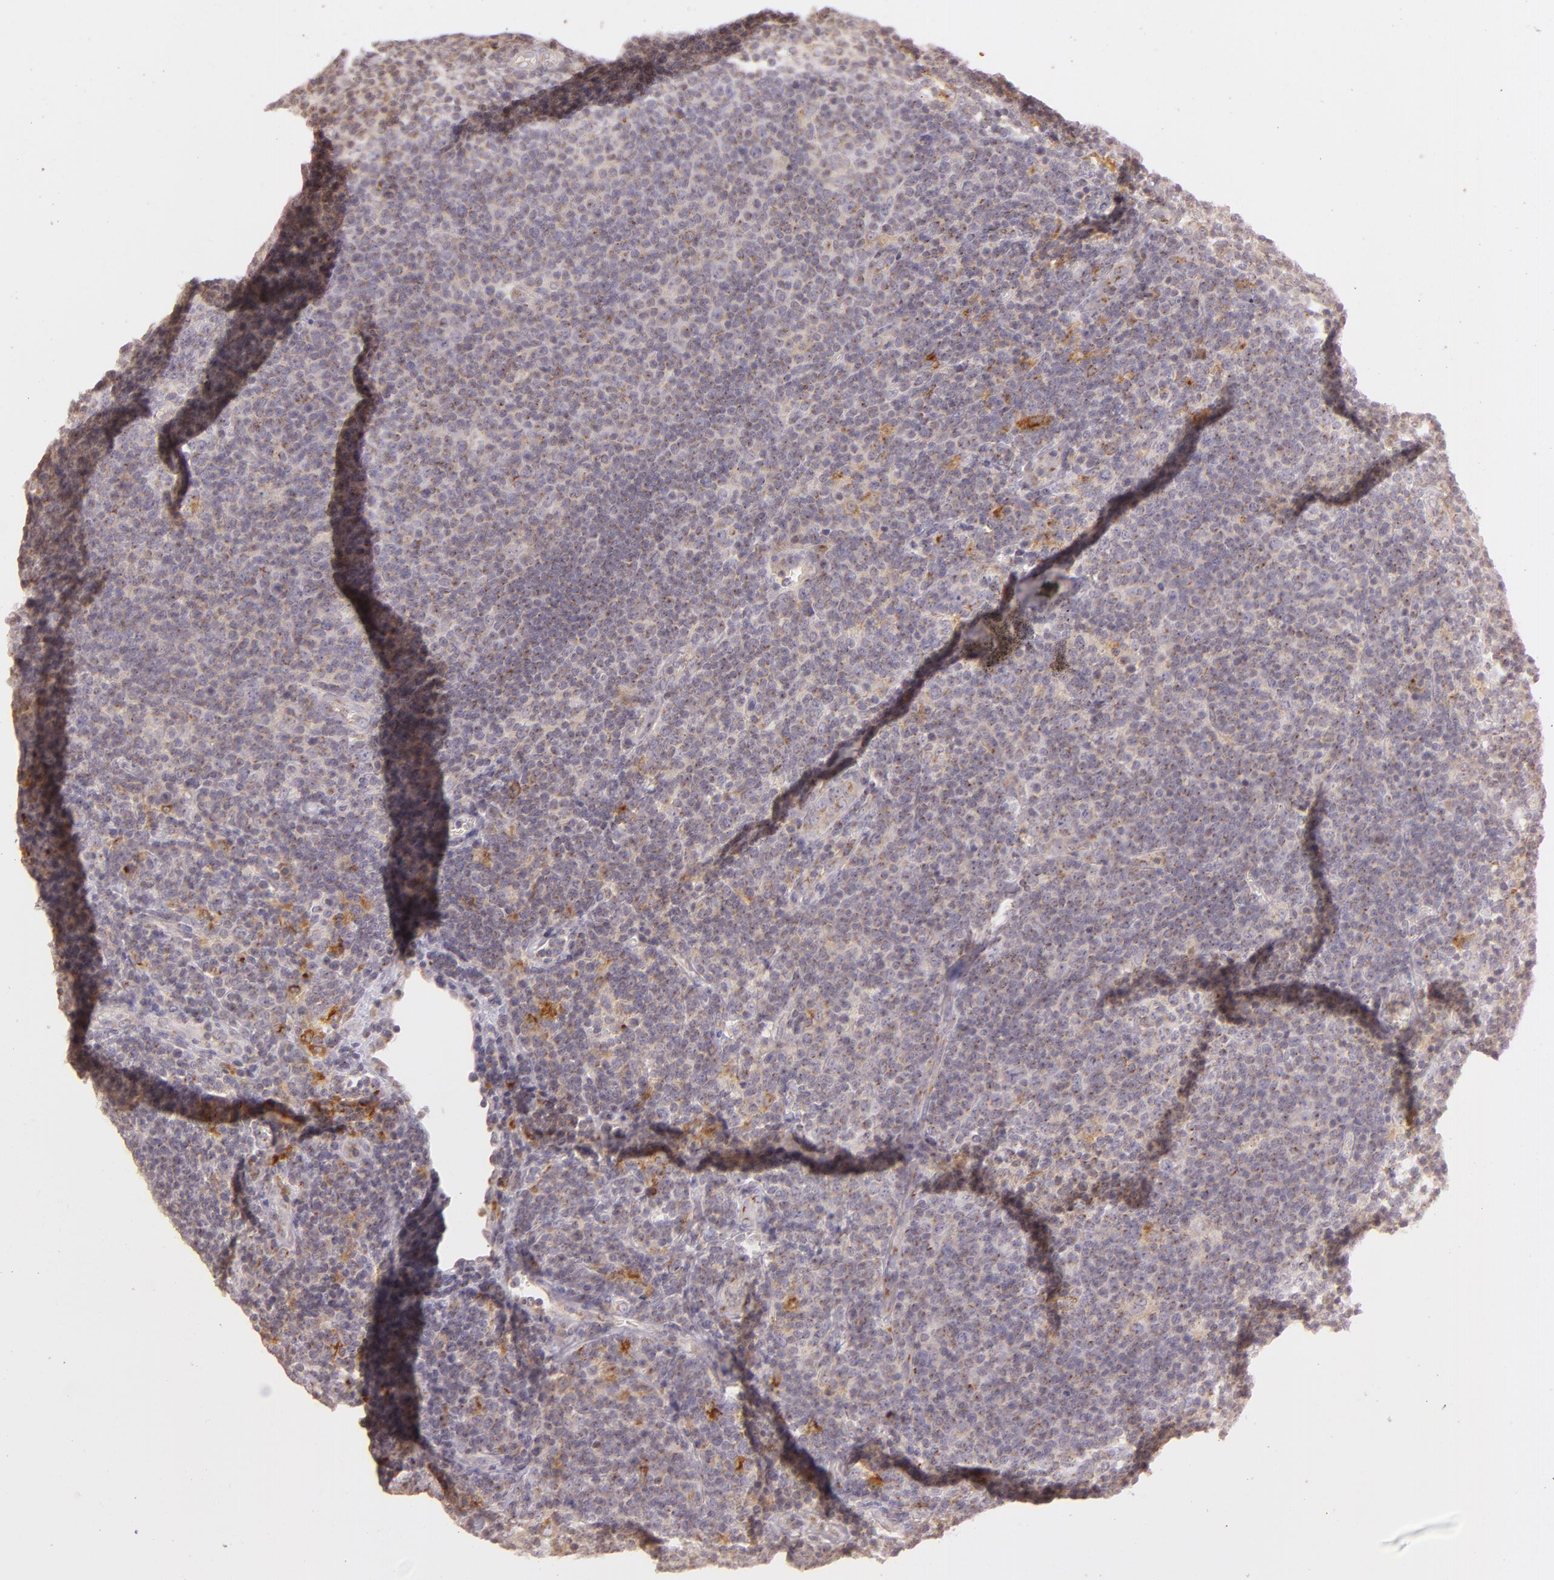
{"staining": {"intensity": "weak", "quantity": ">75%", "location": "cytoplasmic/membranous"}, "tissue": "lymphoma", "cell_type": "Tumor cells", "image_type": "cancer", "snomed": [{"axis": "morphology", "description": "Malignant lymphoma, non-Hodgkin's type, Low grade"}, {"axis": "topography", "description": "Lymph node"}], "caption": "Lymphoma stained with a brown dye exhibits weak cytoplasmic/membranous positive positivity in about >75% of tumor cells.", "gene": "LGMN", "patient": {"sex": "male", "age": 74}}